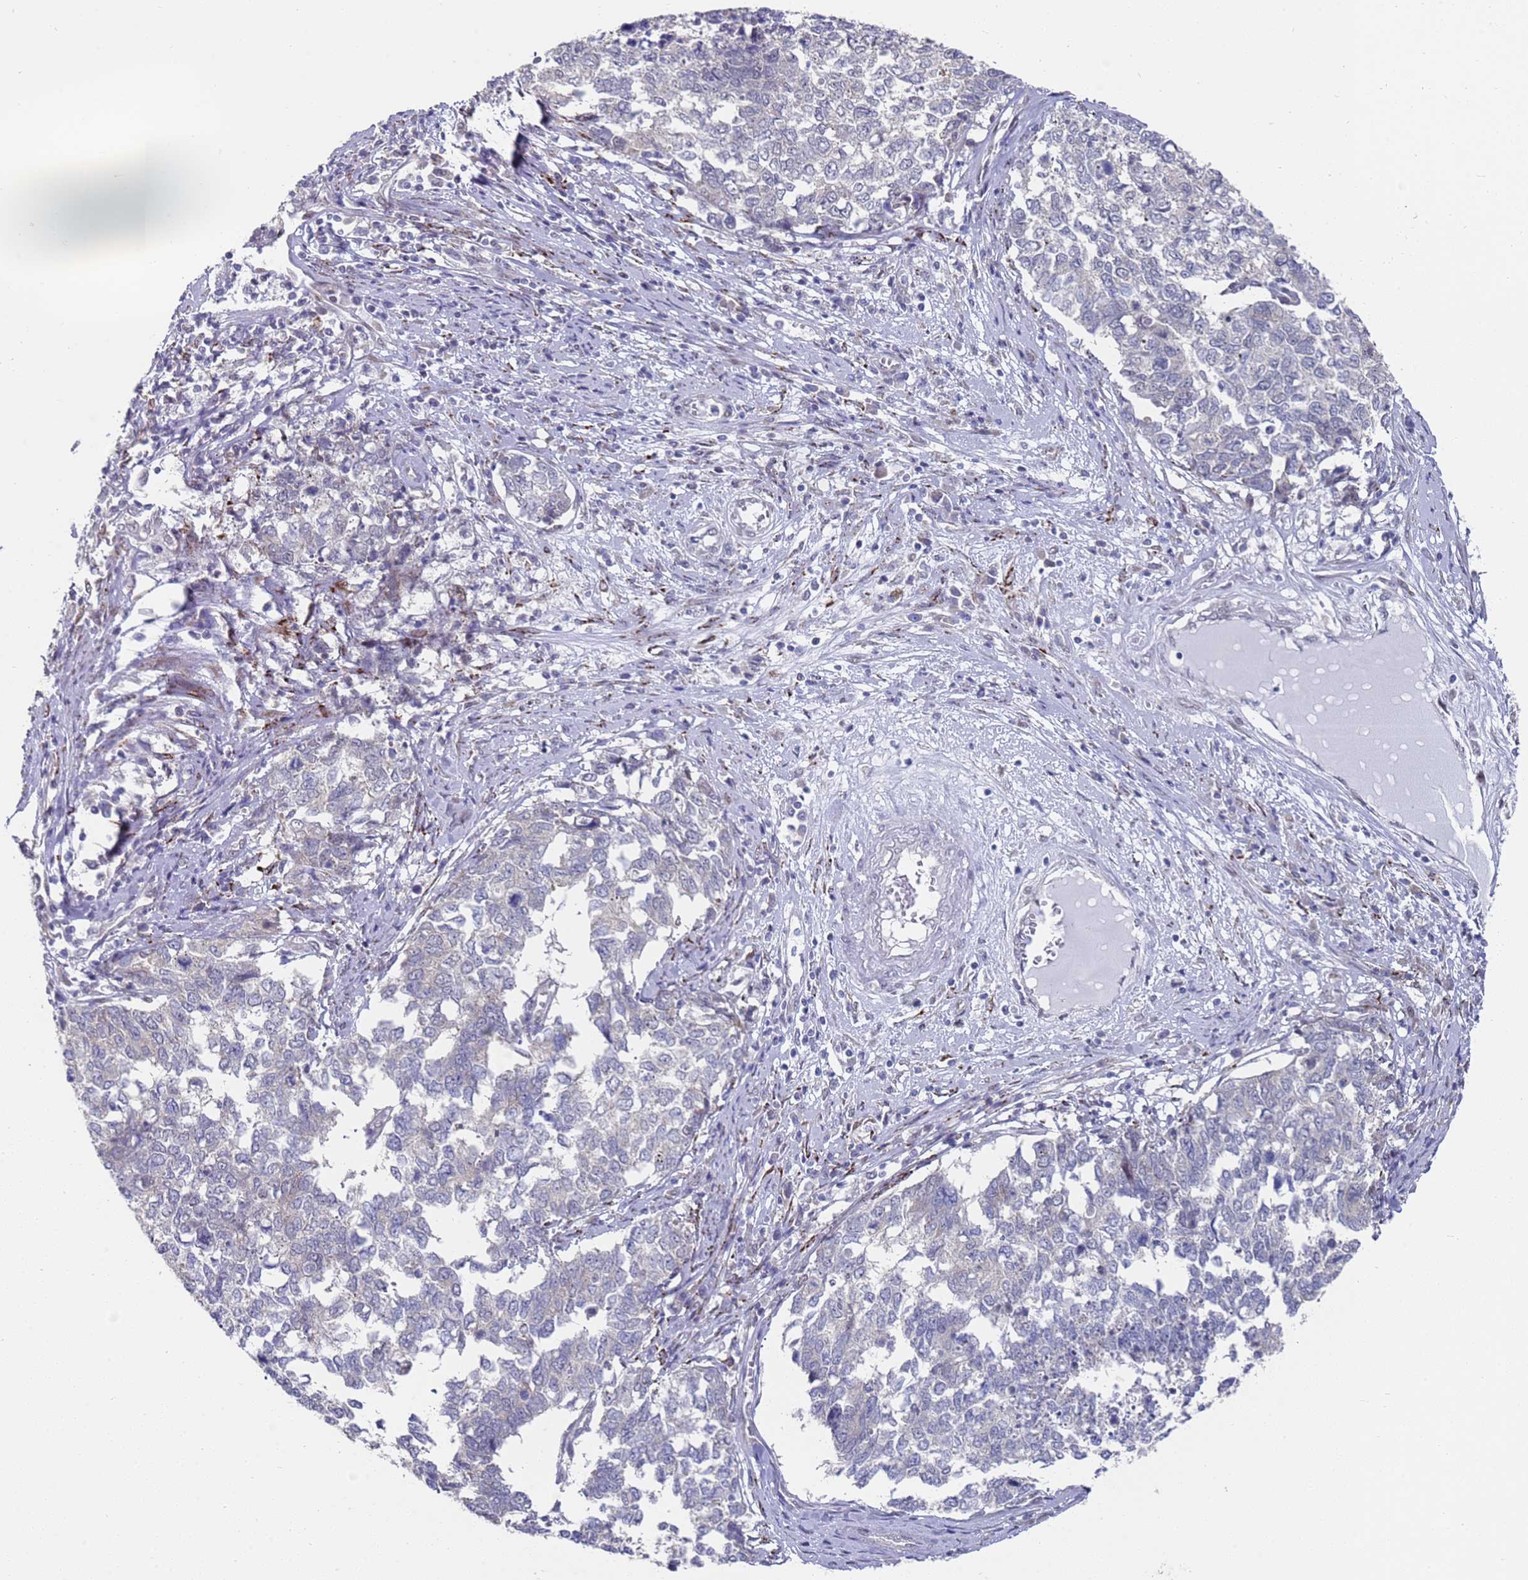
{"staining": {"intensity": "negative", "quantity": "none", "location": "none"}, "tissue": "cervical cancer", "cell_type": "Tumor cells", "image_type": "cancer", "snomed": [{"axis": "morphology", "description": "Squamous cell carcinoma, NOS"}, {"axis": "topography", "description": "Cervix"}], "caption": "Human cervical cancer (squamous cell carcinoma) stained for a protein using immunohistochemistry (IHC) exhibits no staining in tumor cells.", "gene": "COPS6", "patient": {"sex": "female", "age": 63}}